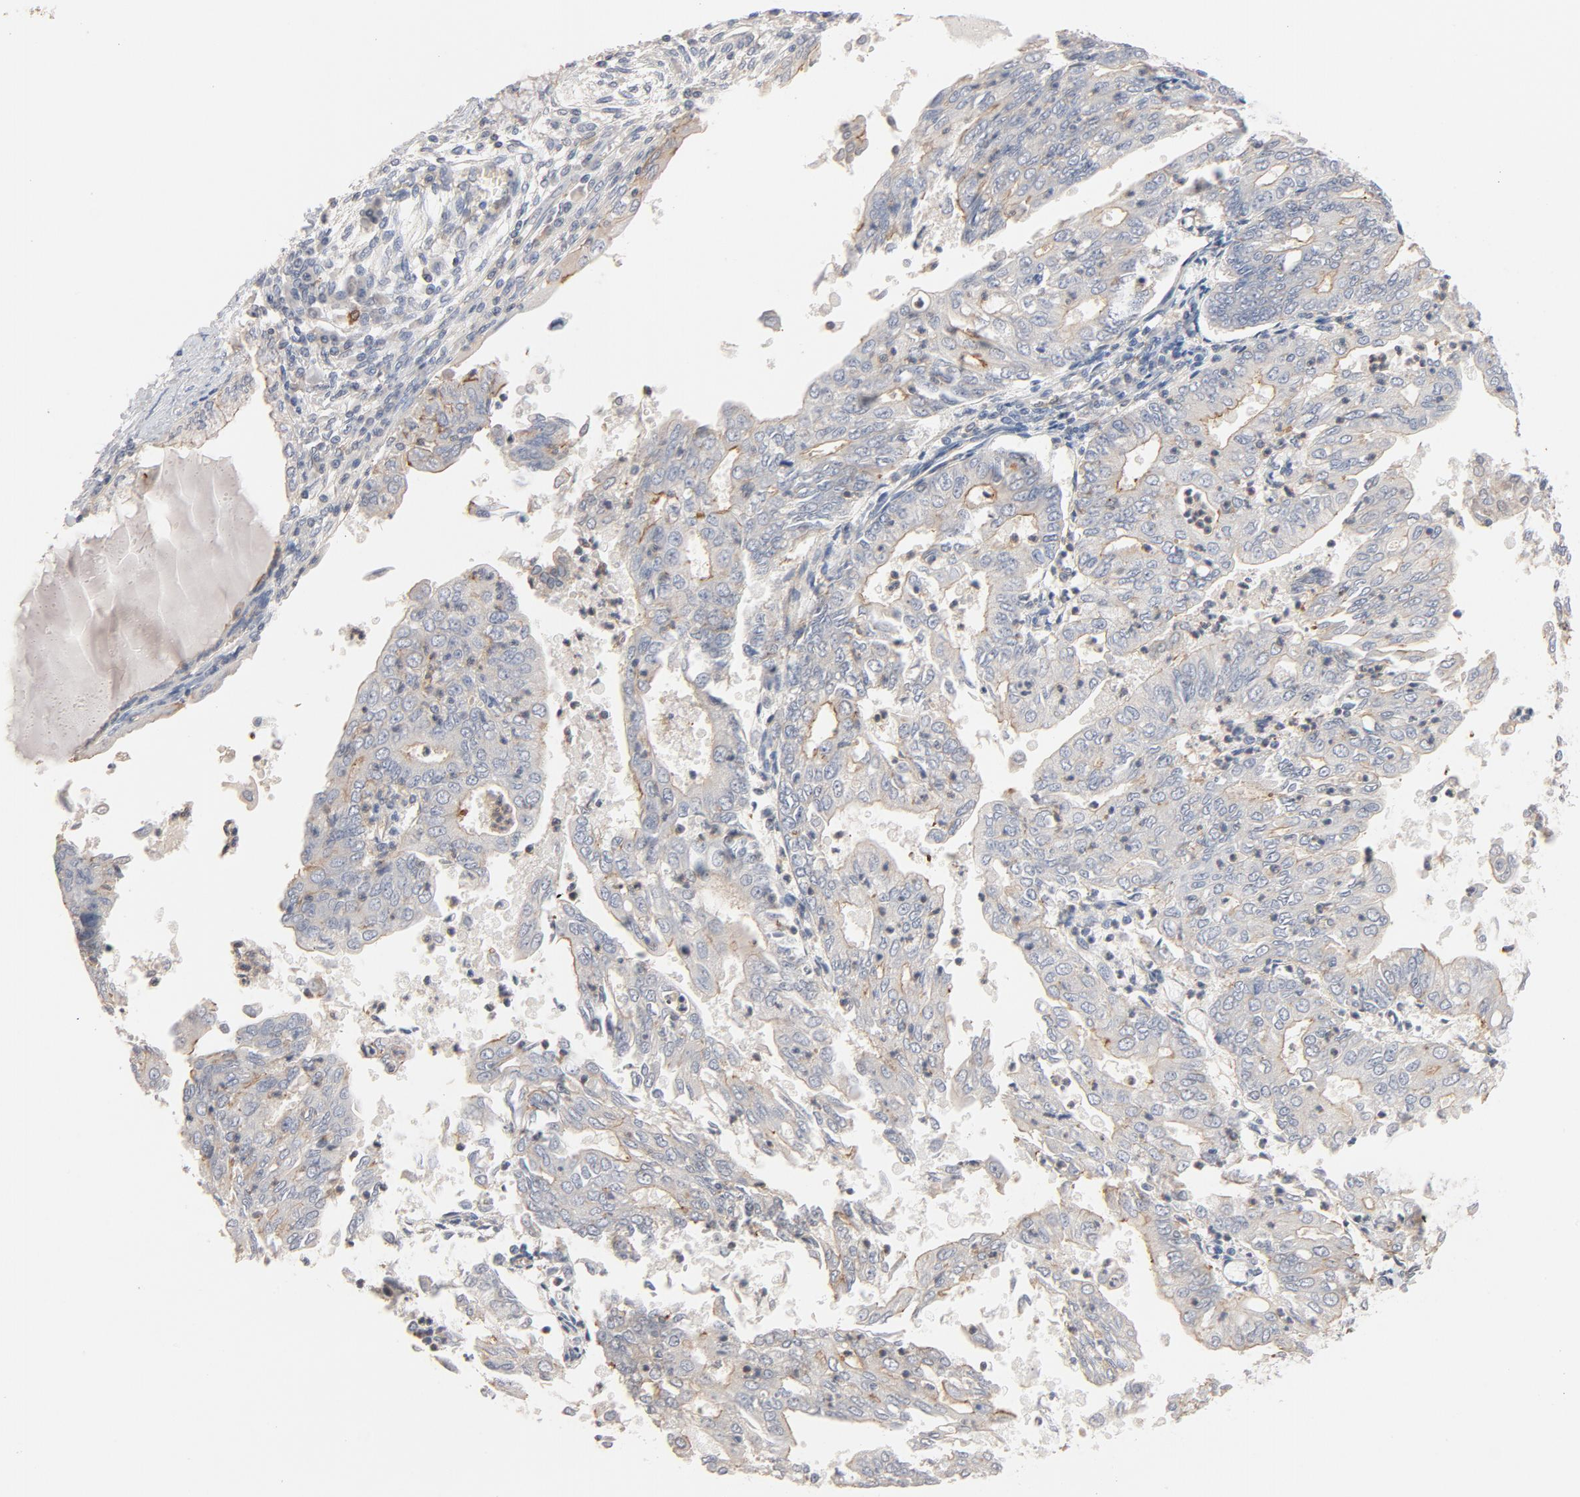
{"staining": {"intensity": "moderate", "quantity": "25%-75%", "location": "cytoplasmic/membranous"}, "tissue": "endometrial cancer", "cell_type": "Tumor cells", "image_type": "cancer", "snomed": [{"axis": "morphology", "description": "Adenocarcinoma, NOS"}, {"axis": "topography", "description": "Endometrium"}], "caption": "Immunohistochemical staining of adenocarcinoma (endometrial) displays medium levels of moderate cytoplasmic/membranous protein positivity in approximately 25%-75% of tumor cells. Ihc stains the protein in brown and the nuclei are stained blue.", "gene": "STRN3", "patient": {"sex": "female", "age": 79}}